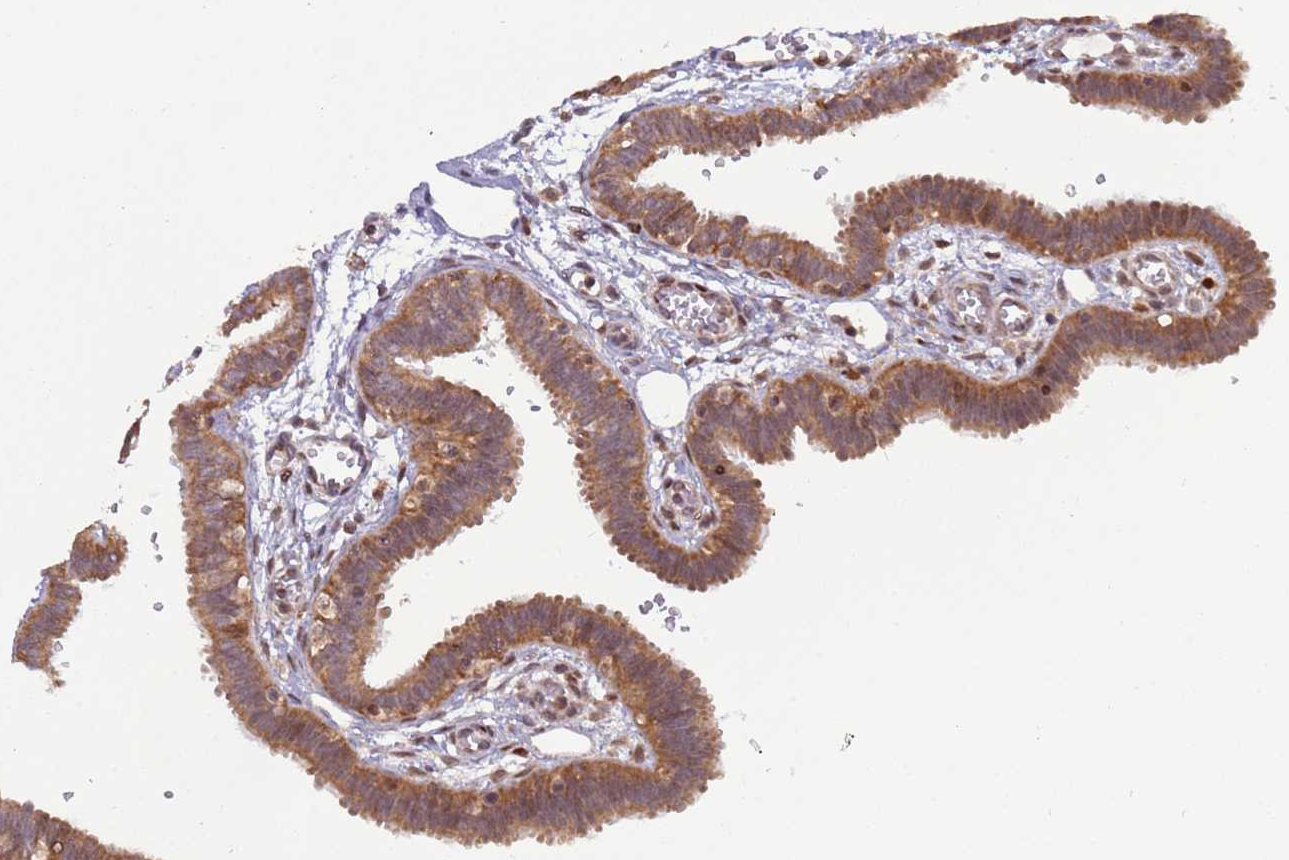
{"staining": {"intensity": "moderate", "quantity": ">75%", "location": "cytoplasmic/membranous"}, "tissue": "fallopian tube", "cell_type": "Glandular cells", "image_type": "normal", "snomed": [{"axis": "morphology", "description": "Normal tissue, NOS"}, {"axis": "topography", "description": "Fallopian tube"}, {"axis": "topography", "description": "Placenta"}], "caption": "A high-resolution image shows IHC staining of normal fallopian tube, which reveals moderate cytoplasmic/membranous expression in about >75% of glandular cells.", "gene": "RCOR2", "patient": {"sex": "female", "age": 32}}